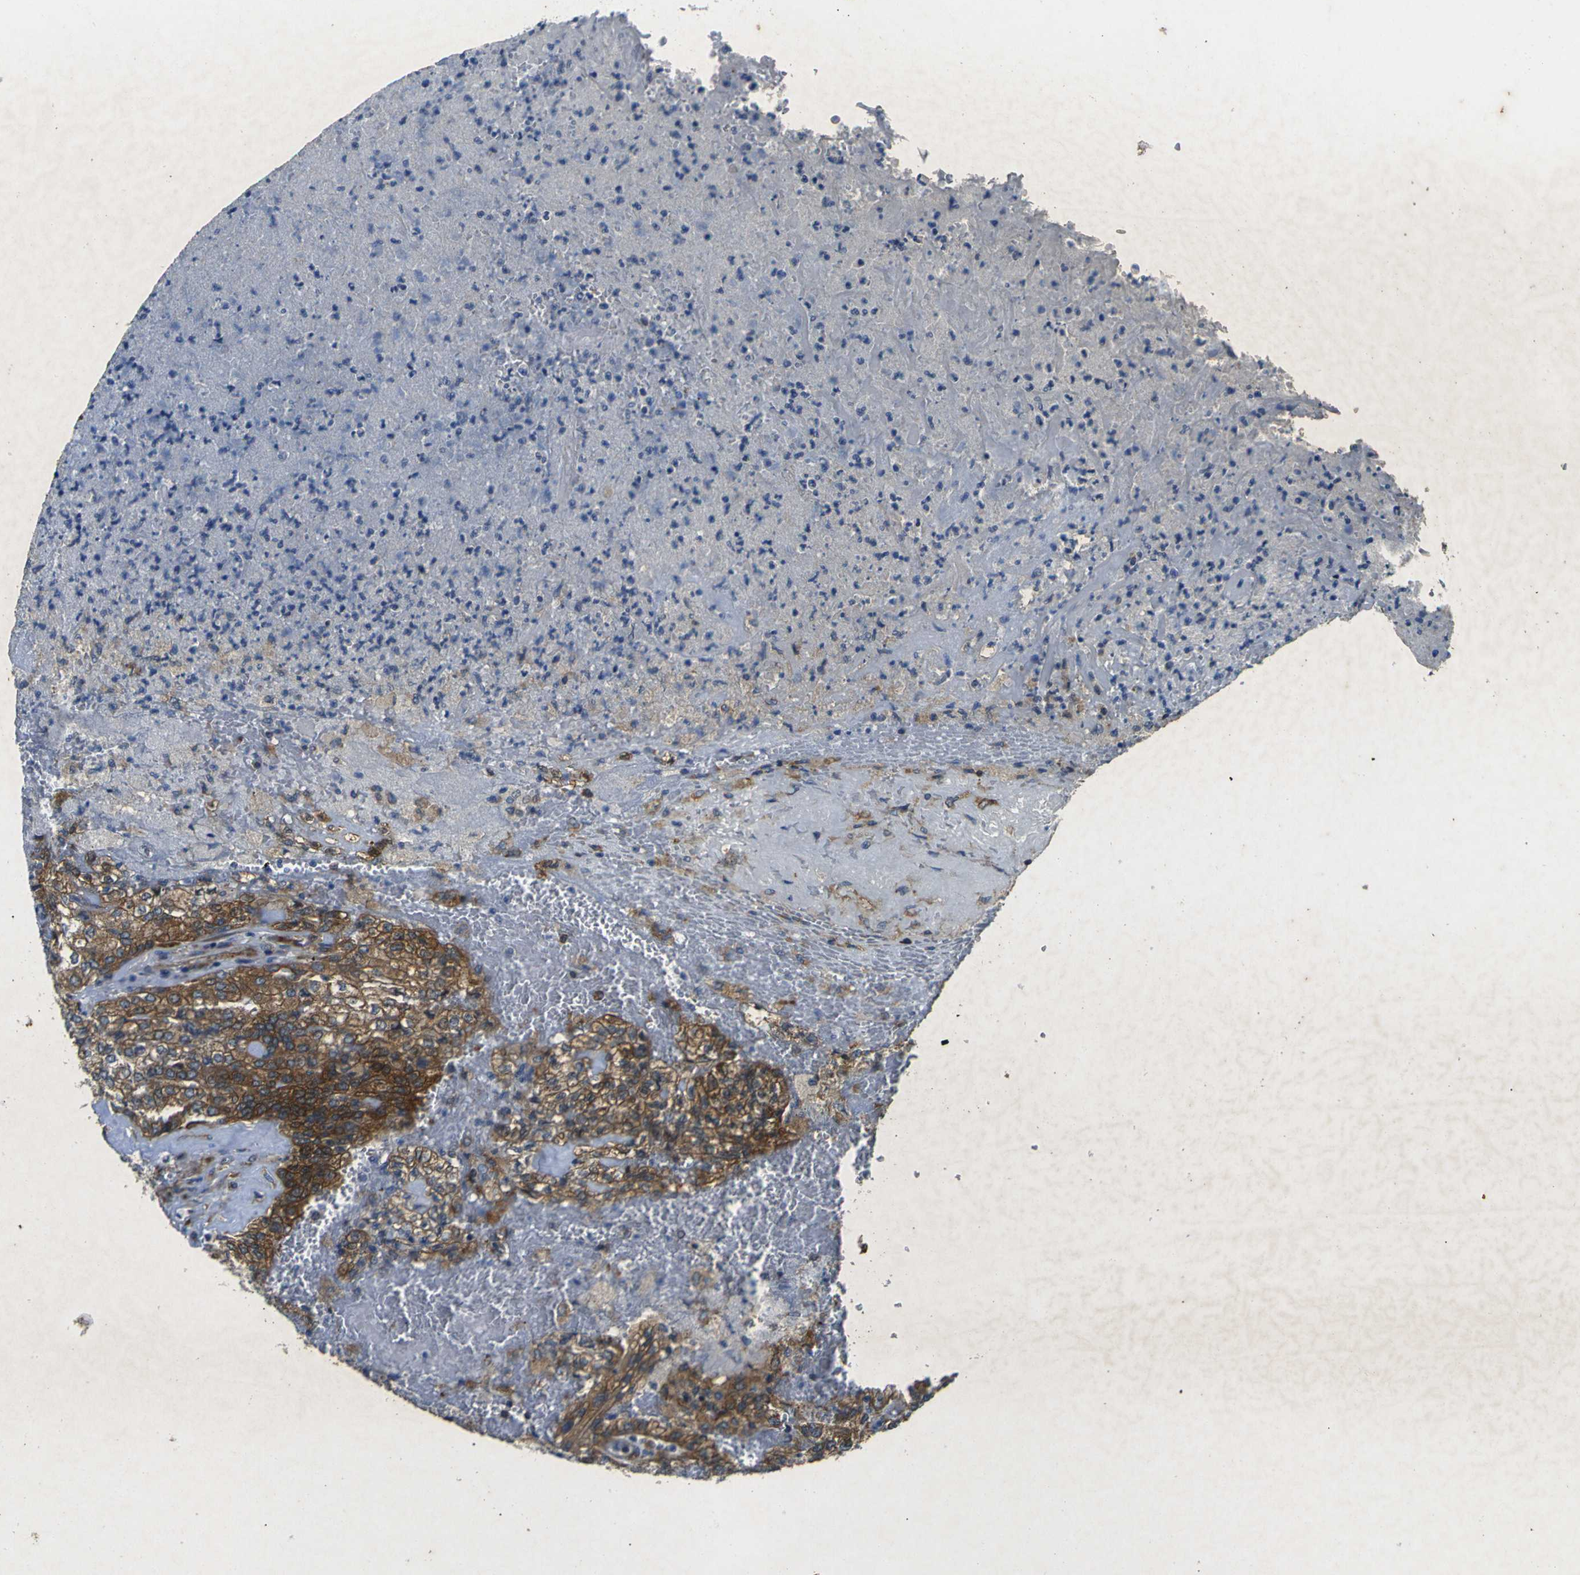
{"staining": {"intensity": "moderate", "quantity": ">75%", "location": "cytoplasmic/membranous"}, "tissue": "renal cancer", "cell_type": "Tumor cells", "image_type": "cancer", "snomed": [{"axis": "morphology", "description": "Inflammation, NOS"}, {"axis": "morphology", "description": "Adenocarcinoma, NOS"}, {"axis": "topography", "description": "Kidney"}], "caption": "A brown stain labels moderate cytoplasmic/membranous positivity of a protein in human adenocarcinoma (renal) tumor cells.", "gene": "RPSA", "patient": {"sex": "male", "age": 68}}